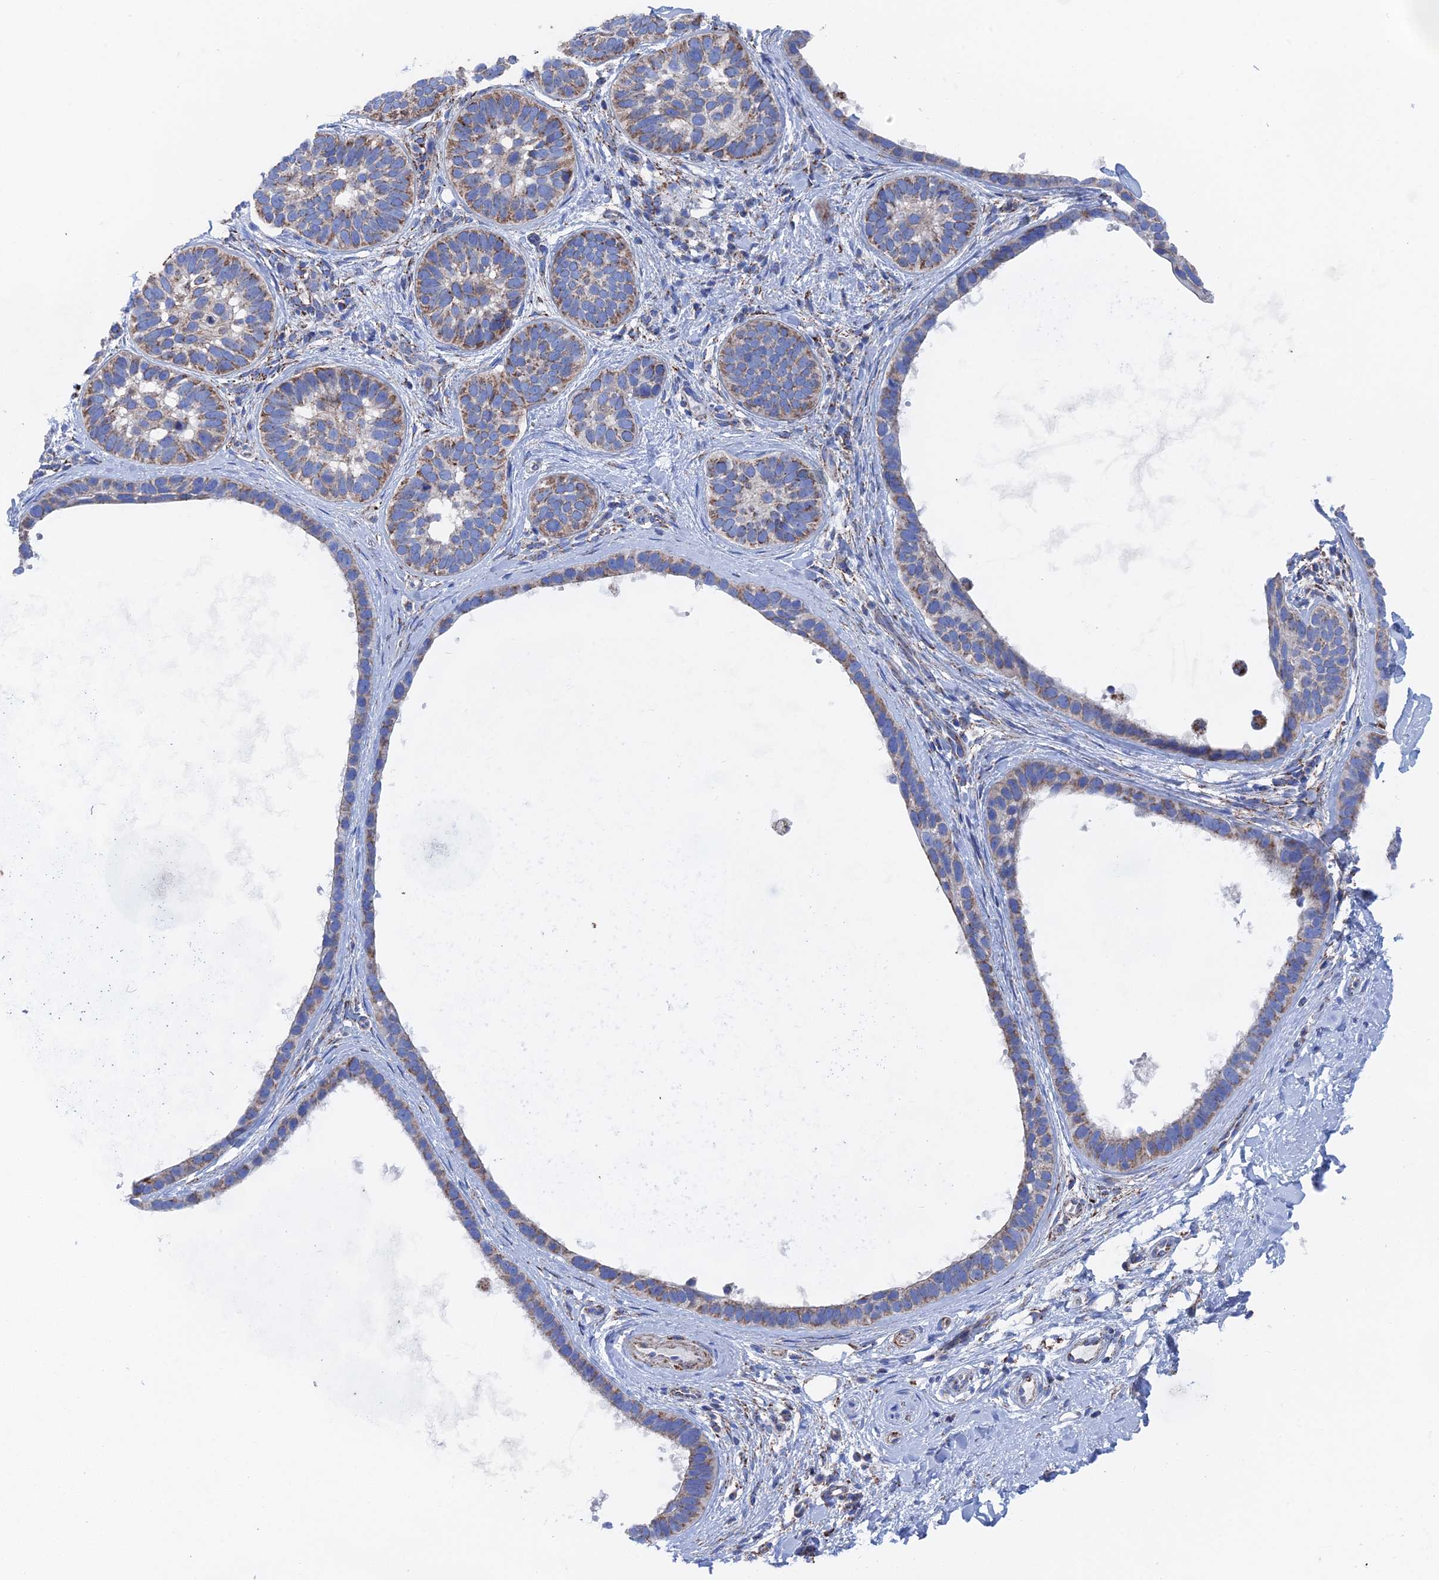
{"staining": {"intensity": "moderate", "quantity": "25%-75%", "location": "cytoplasmic/membranous"}, "tissue": "skin cancer", "cell_type": "Tumor cells", "image_type": "cancer", "snomed": [{"axis": "morphology", "description": "Basal cell carcinoma"}, {"axis": "topography", "description": "Skin"}], "caption": "A brown stain shows moderate cytoplasmic/membranous positivity of a protein in skin cancer tumor cells.", "gene": "IFT80", "patient": {"sex": "male", "age": 62}}